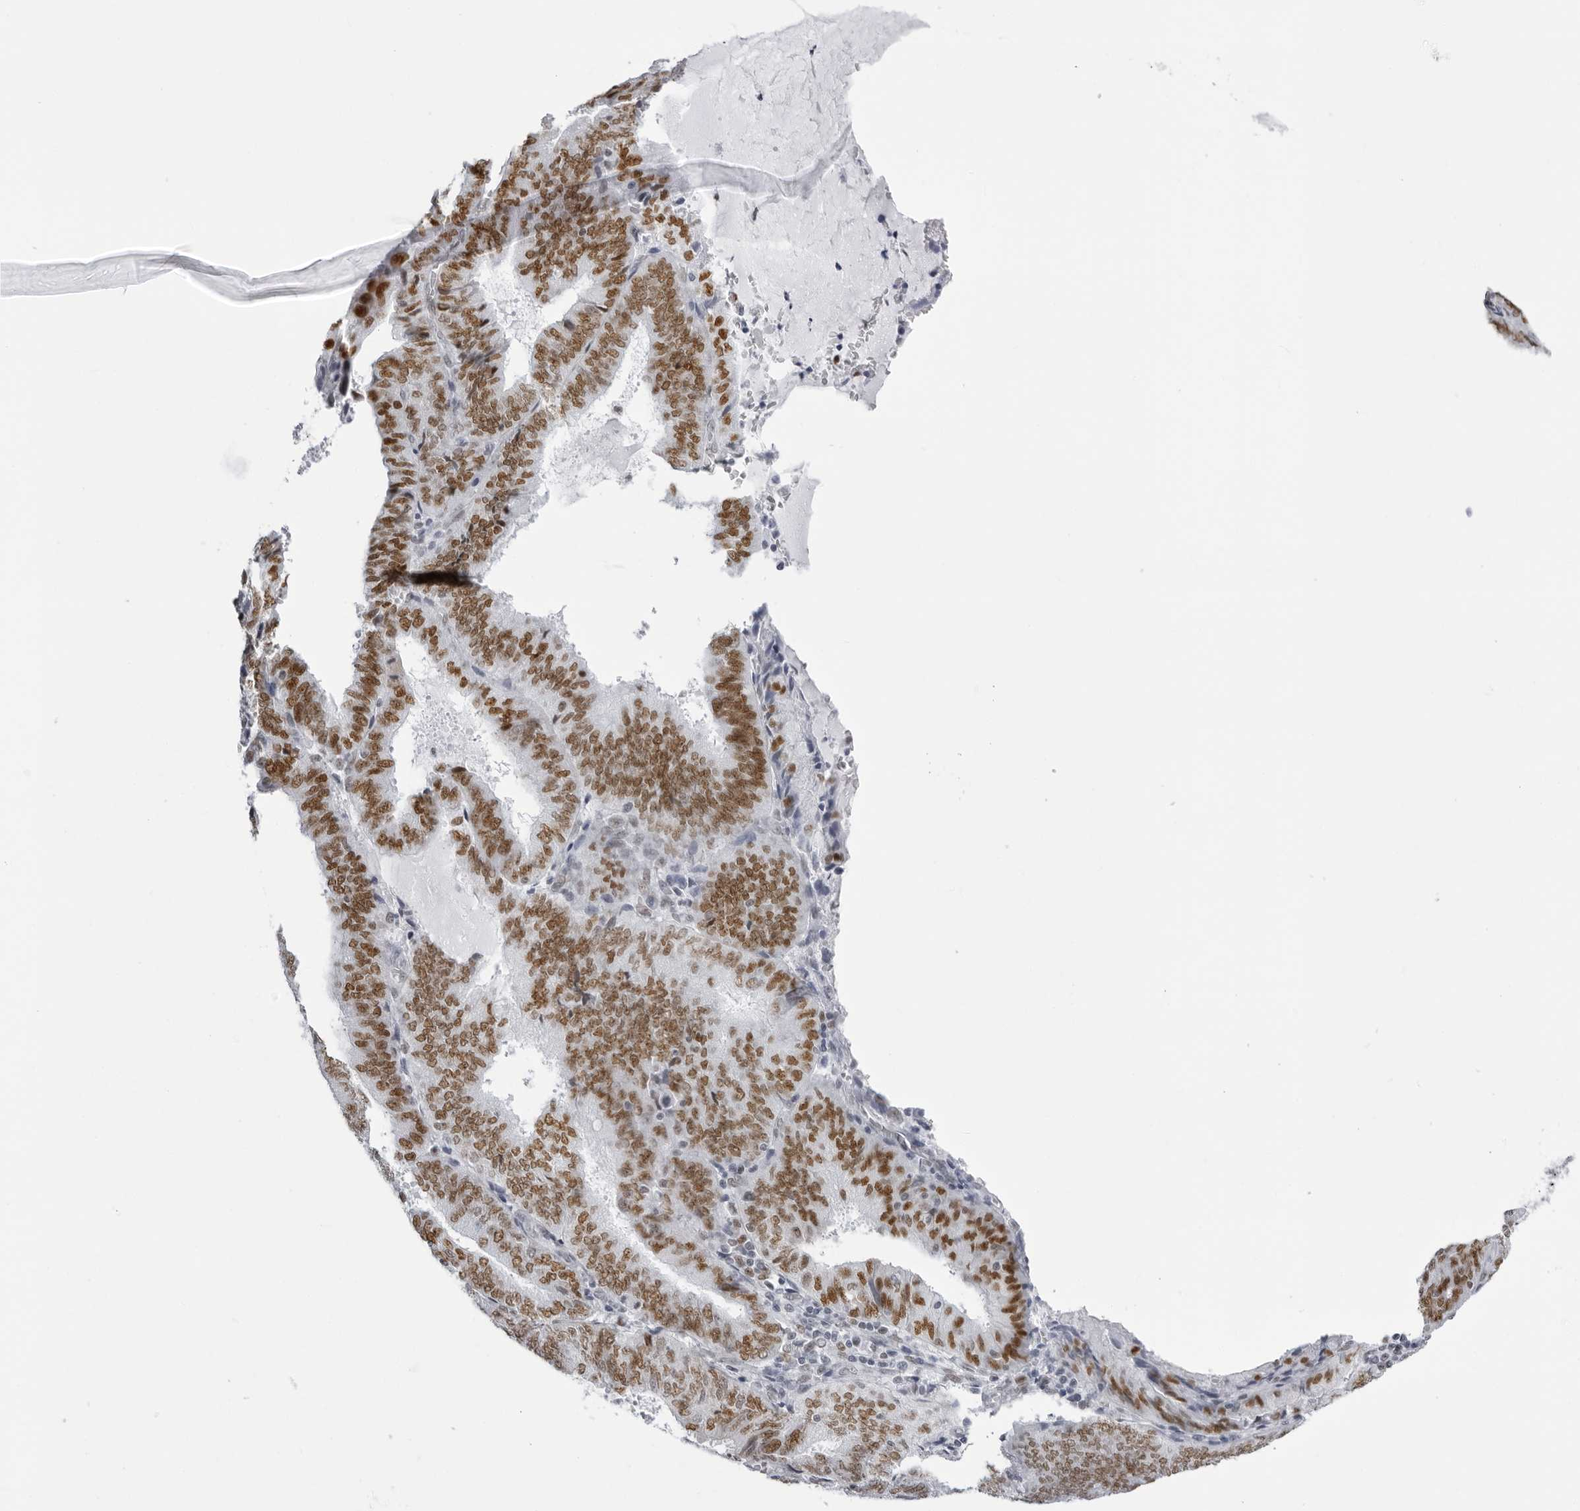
{"staining": {"intensity": "strong", "quantity": ">75%", "location": "nuclear"}, "tissue": "endometrial cancer", "cell_type": "Tumor cells", "image_type": "cancer", "snomed": [{"axis": "morphology", "description": "Adenocarcinoma, NOS"}, {"axis": "topography", "description": "Endometrium"}], "caption": "Protein expression analysis of endometrial adenocarcinoma displays strong nuclear positivity in about >75% of tumor cells.", "gene": "IRF2BP2", "patient": {"sex": "female", "age": 81}}